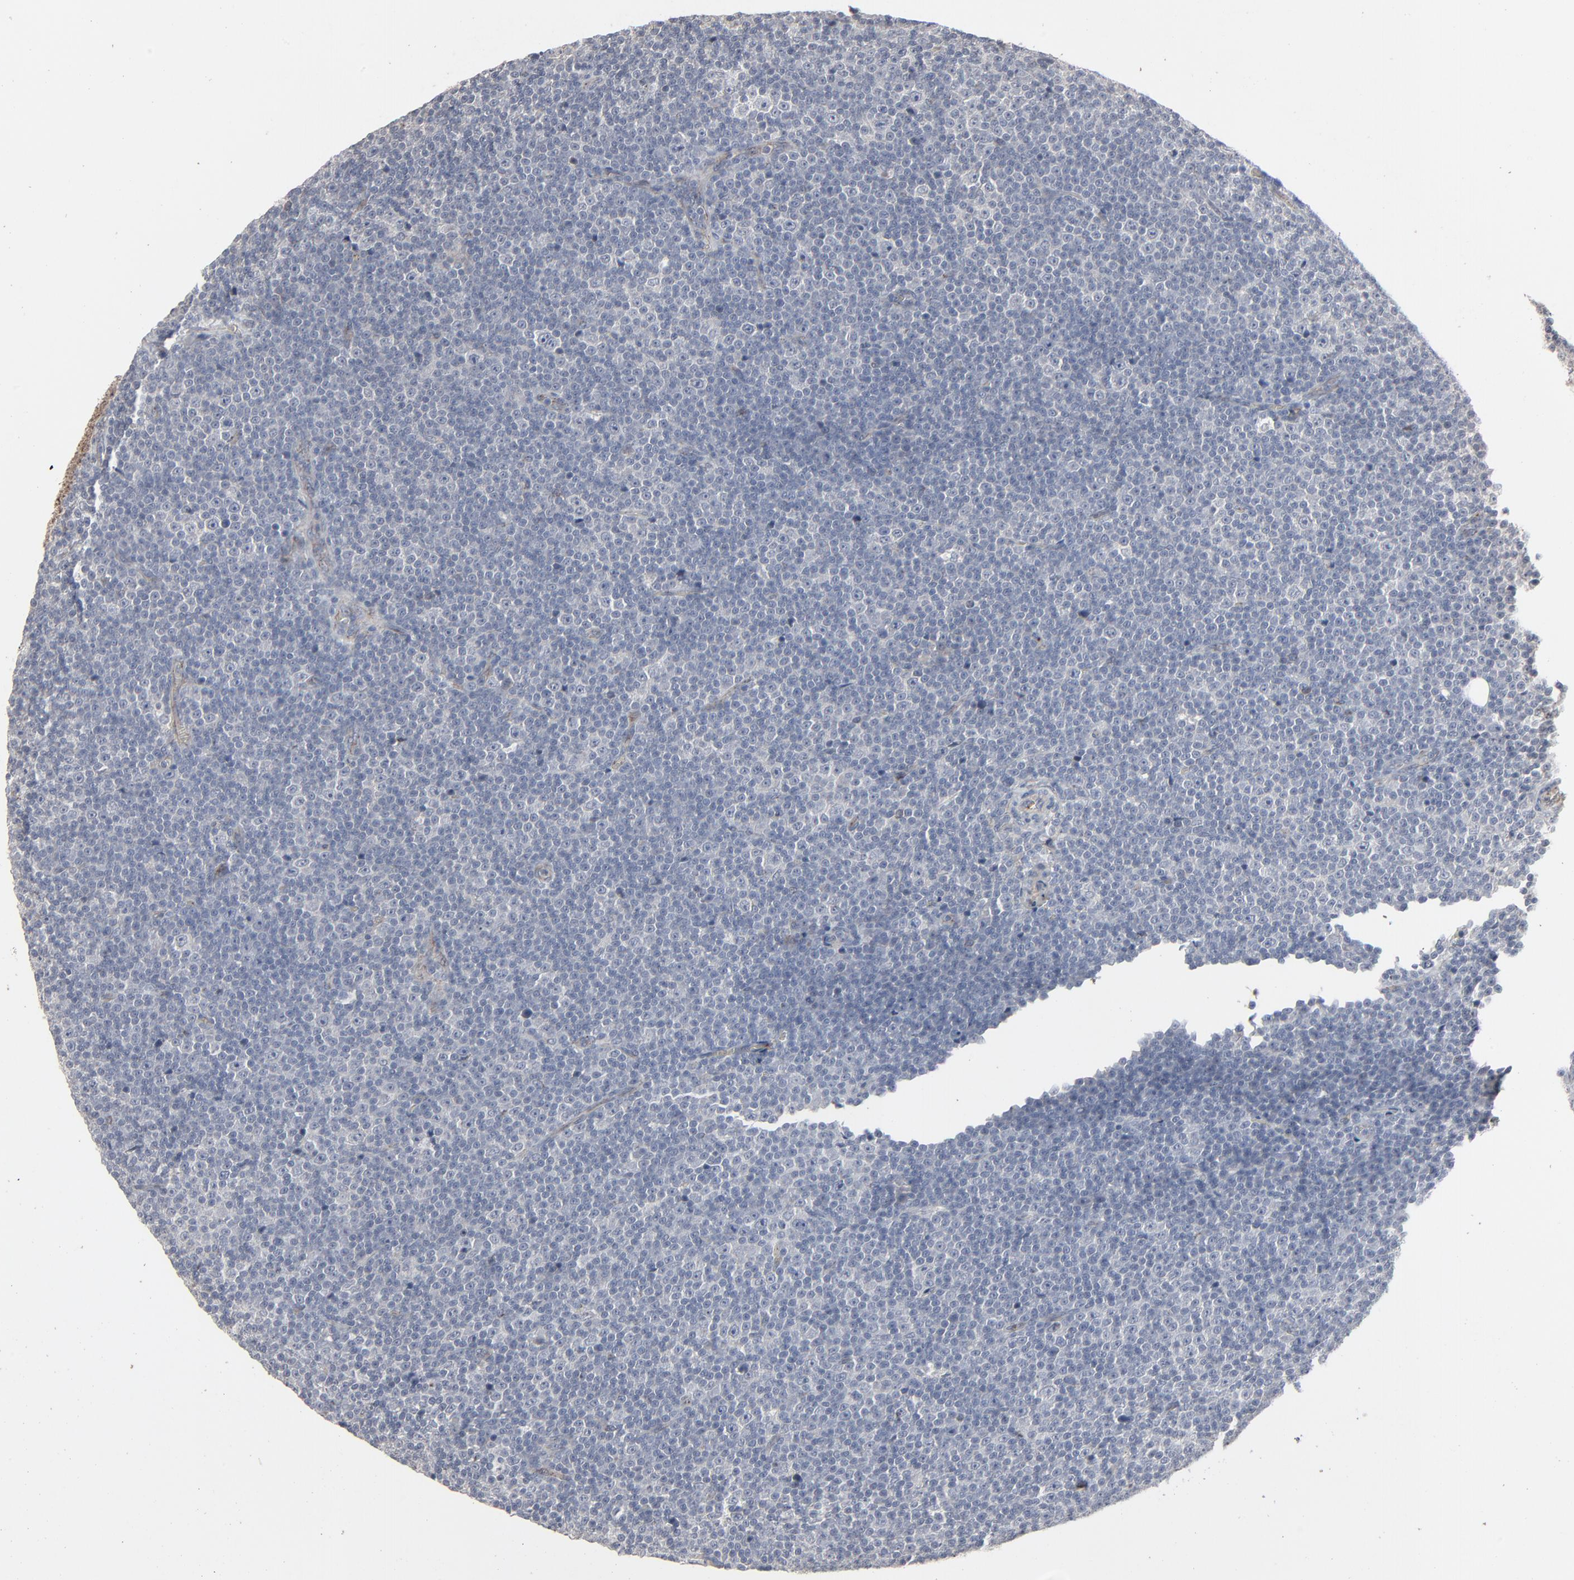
{"staining": {"intensity": "negative", "quantity": "none", "location": "none"}, "tissue": "lymphoma", "cell_type": "Tumor cells", "image_type": "cancer", "snomed": [{"axis": "morphology", "description": "Malignant lymphoma, non-Hodgkin's type, Low grade"}, {"axis": "topography", "description": "Lymph node"}], "caption": "There is no significant positivity in tumor cells of low-grade malignant lymphoma, non-Hodgkin's type.", "gene": "JAM3", "patient": {"sex": "female", "age": 67}}